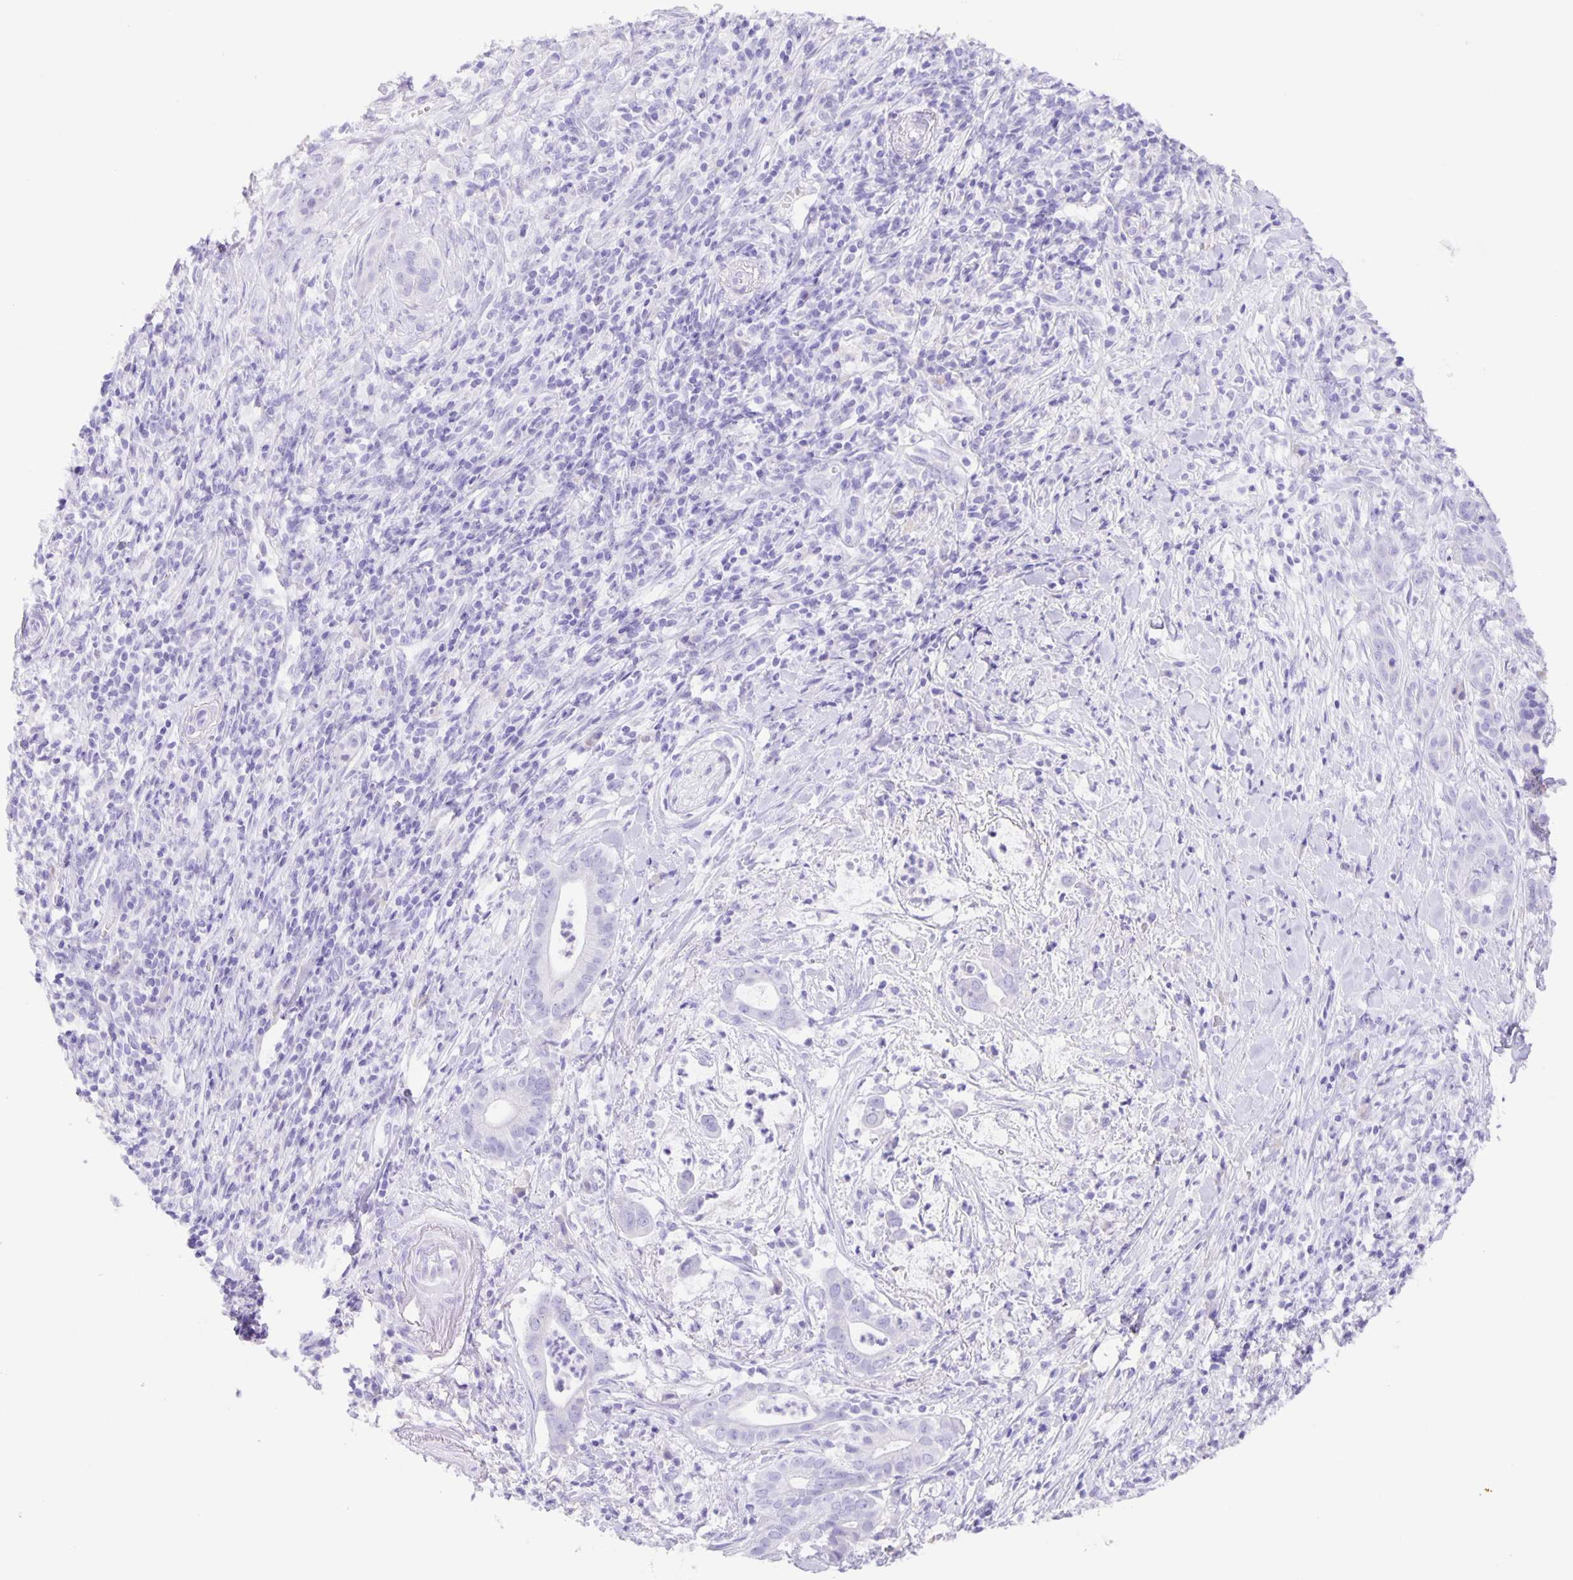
{"staining": {"intensity": "negative", "quantity": "none", "location": "none"}, "tissue": "pancreatic cancer", "cell_type": "Tumor cells", "image_type": "cancer", "snomed": [{"axis": "morphology", "description": "Adenocarcinoma, NOS"}, {"axis": "topography", "description": "Pancreas"}], "caption": "Protein analysis of pancreatic cancer (adenocarcinoma) shows no significant staining in tumor cells.", "gene": "GUCA2A", "patient": {"sex": "male", "age": 61}}